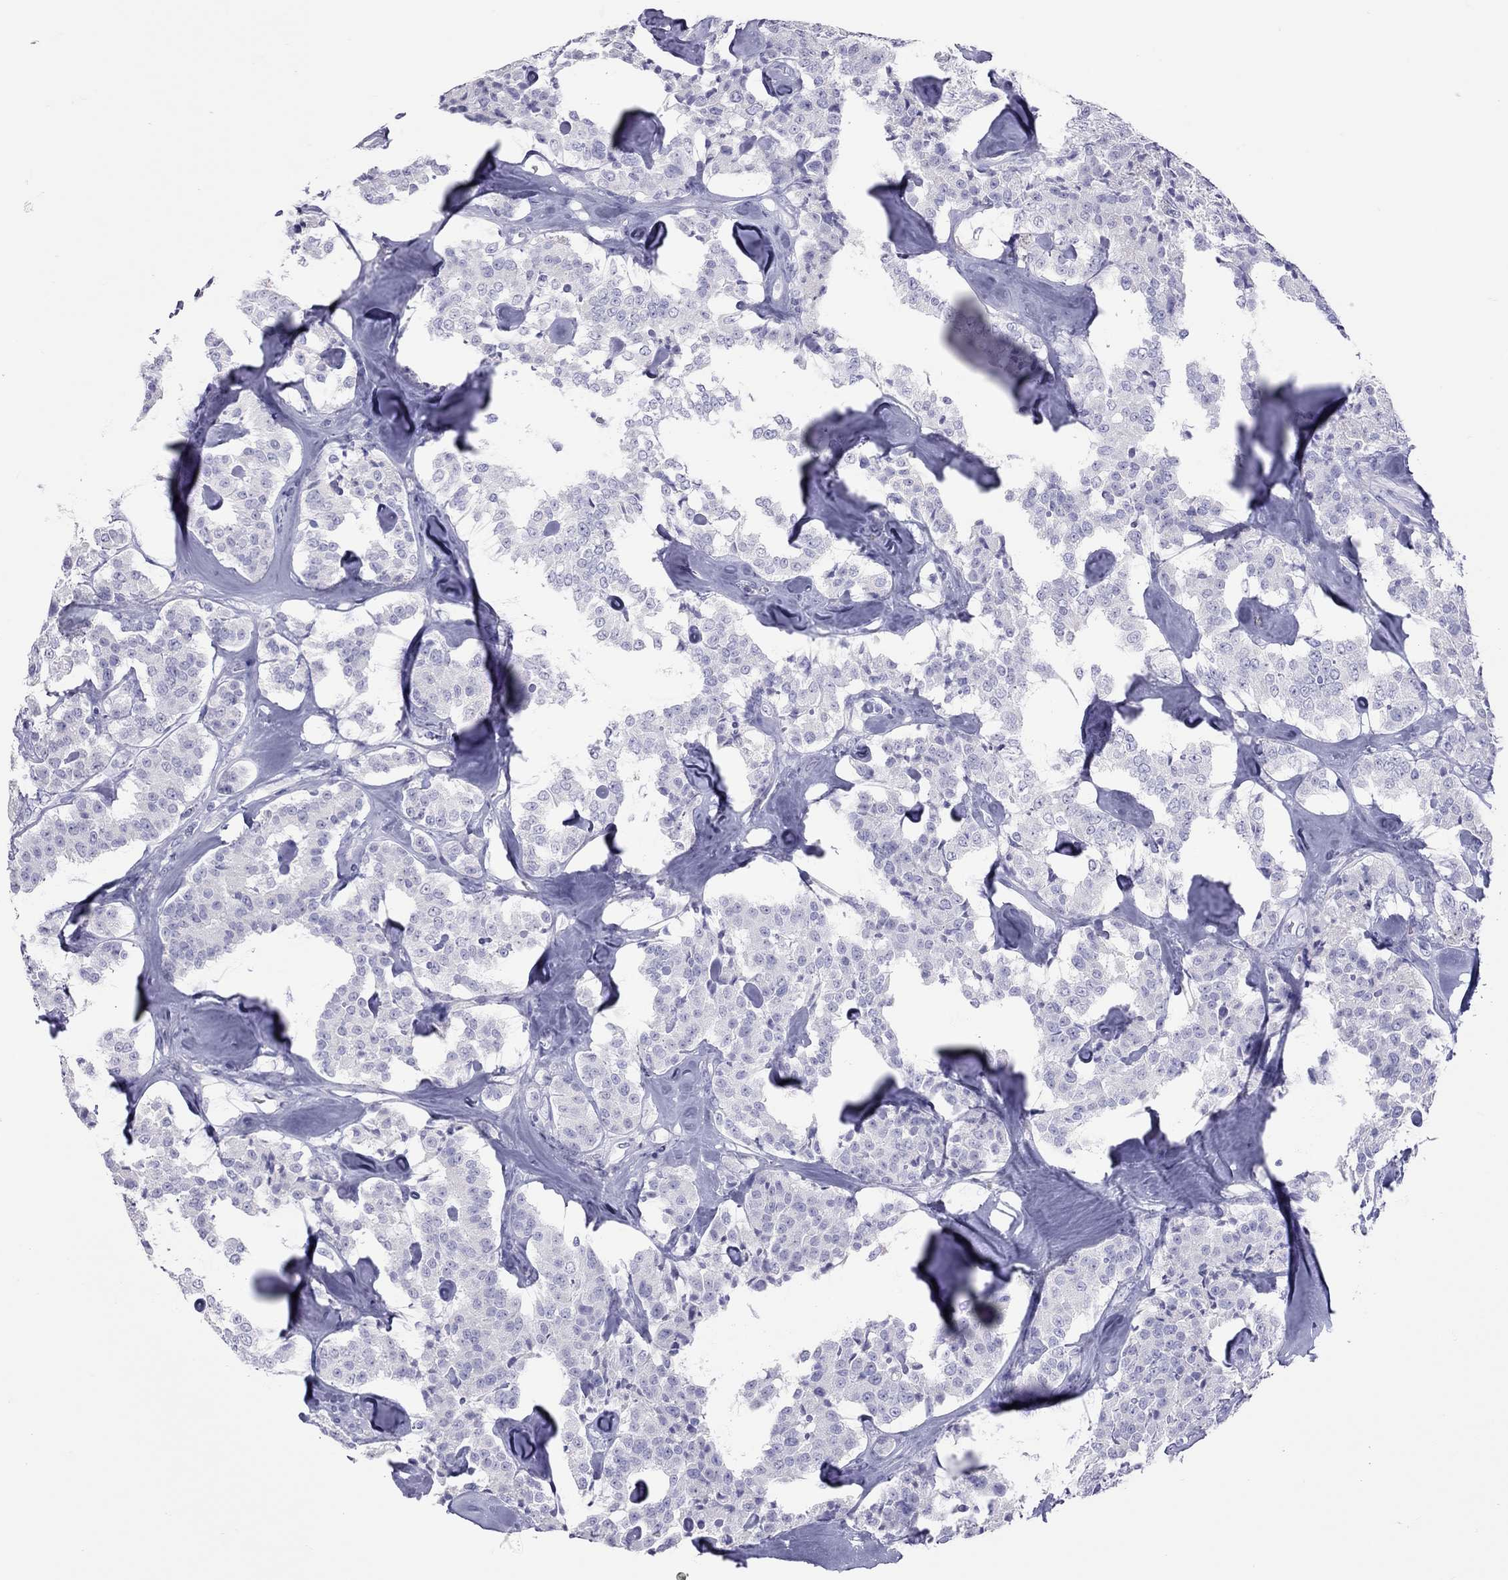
{"staining": {"intensity": "negative", "quantity": "none", "location": "none"}, "tissue": "carcinoid", "cell_type": "Tumor cells", "image_type": "cancer", "snomed": [{"axis": "morphology", "description": "Carcinoid, malignant, NOS"}, {"axis": "topography", "description": "Pancreas"}], "caption": "There is no significant staining in tumor cells of carcinoid (malignant).", "gene": "STAG3", "patient": {"sex": "male", "age": 41}}